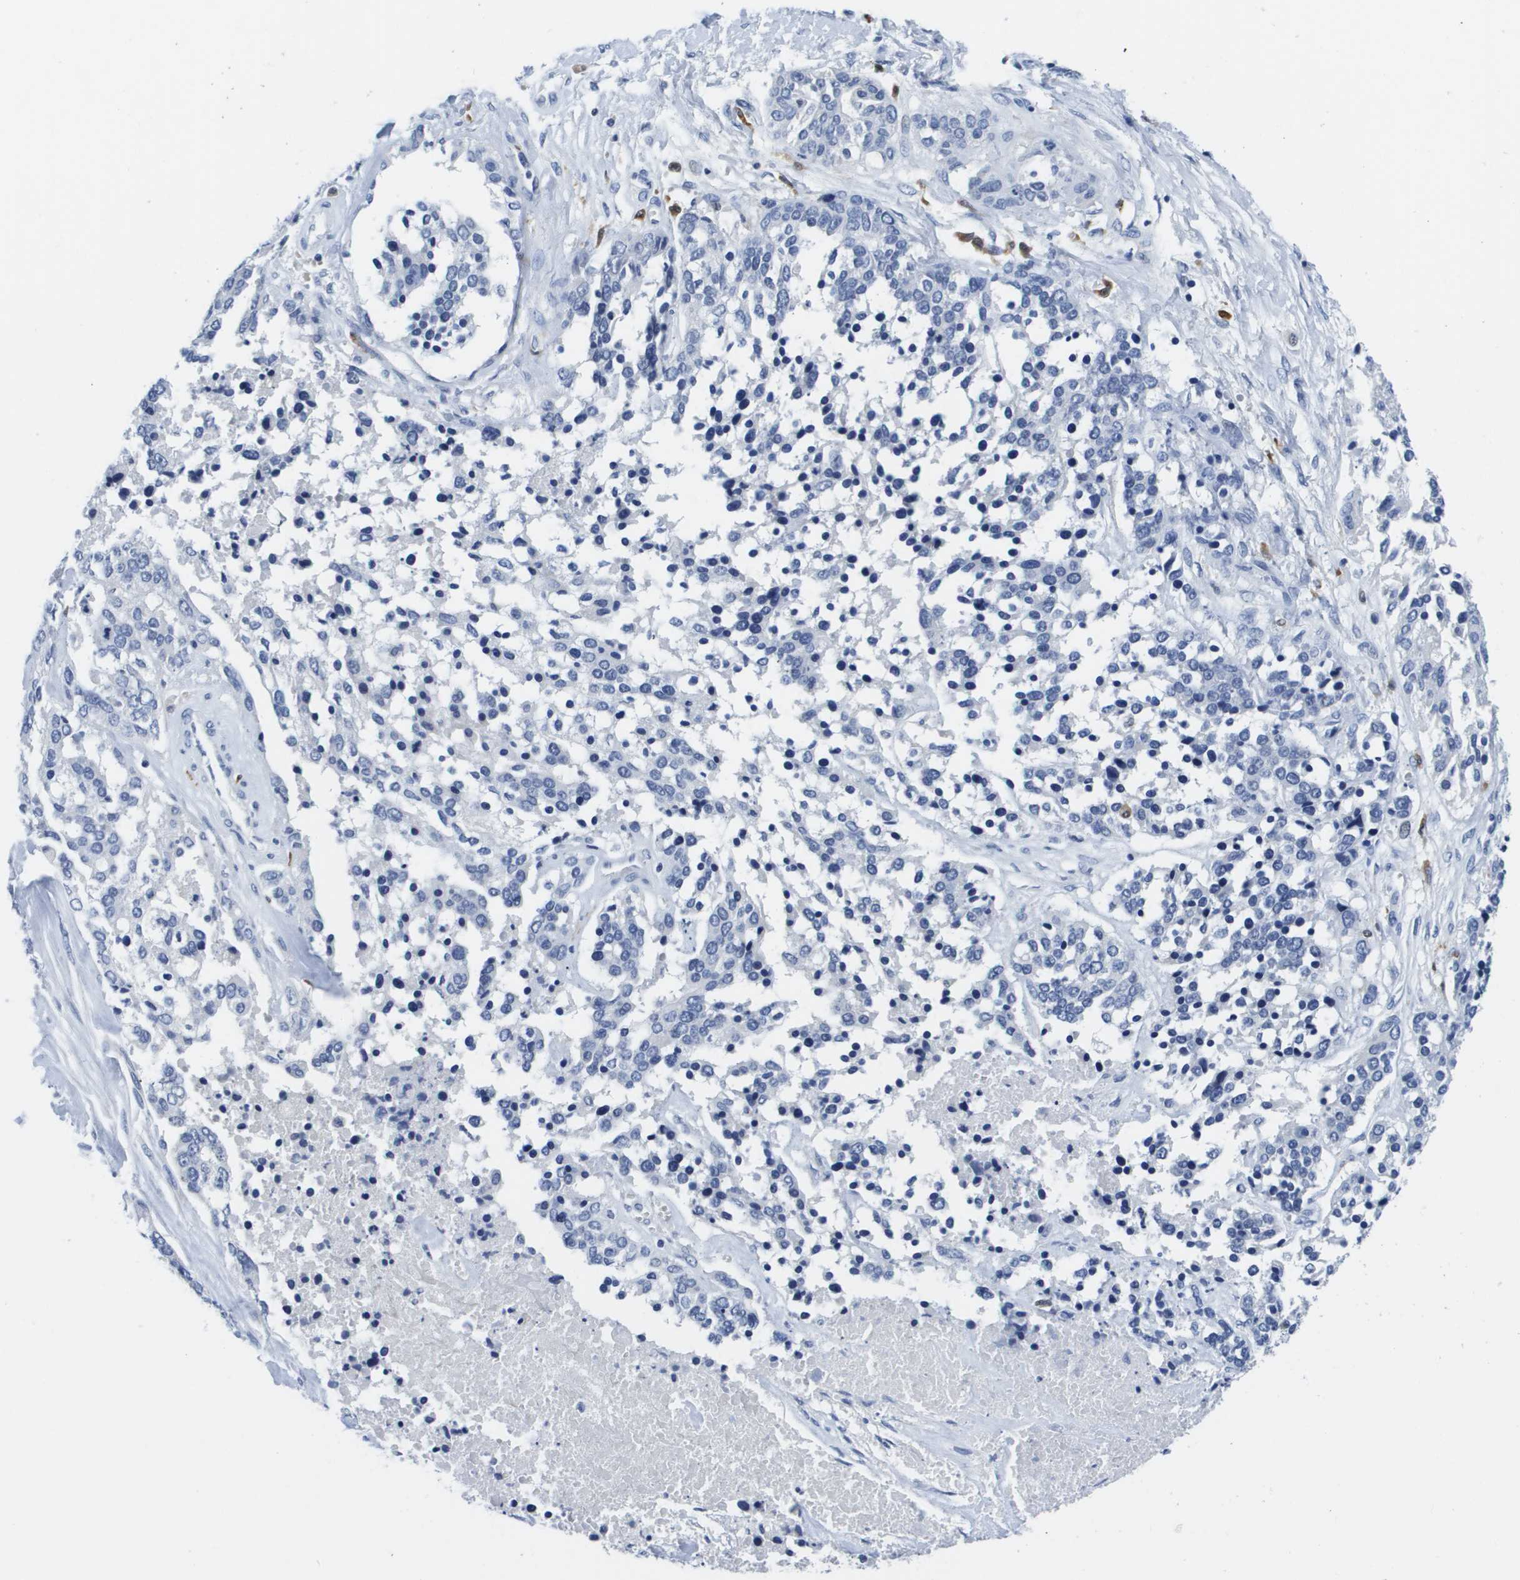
{"staining": {"intensity": "negative", "quantity": "none", "location": "none"}, "tissue": "ovarian cancer", "cell_type": "Tumor cells", "image_type": "cancer", "snomed": [{"axis": "morphology", "description": "Cystadenocarcinoma, serous, NOS"}, {"axis": "topography", "description": "Ovary"}], "caption": "Ovarian serous cystadenocarcinoma was stained to show a protein in brown. There is no significant staining in tumor cells.", "gene": "HMOX1", "patient": {"sex": "female", "age": 44}}